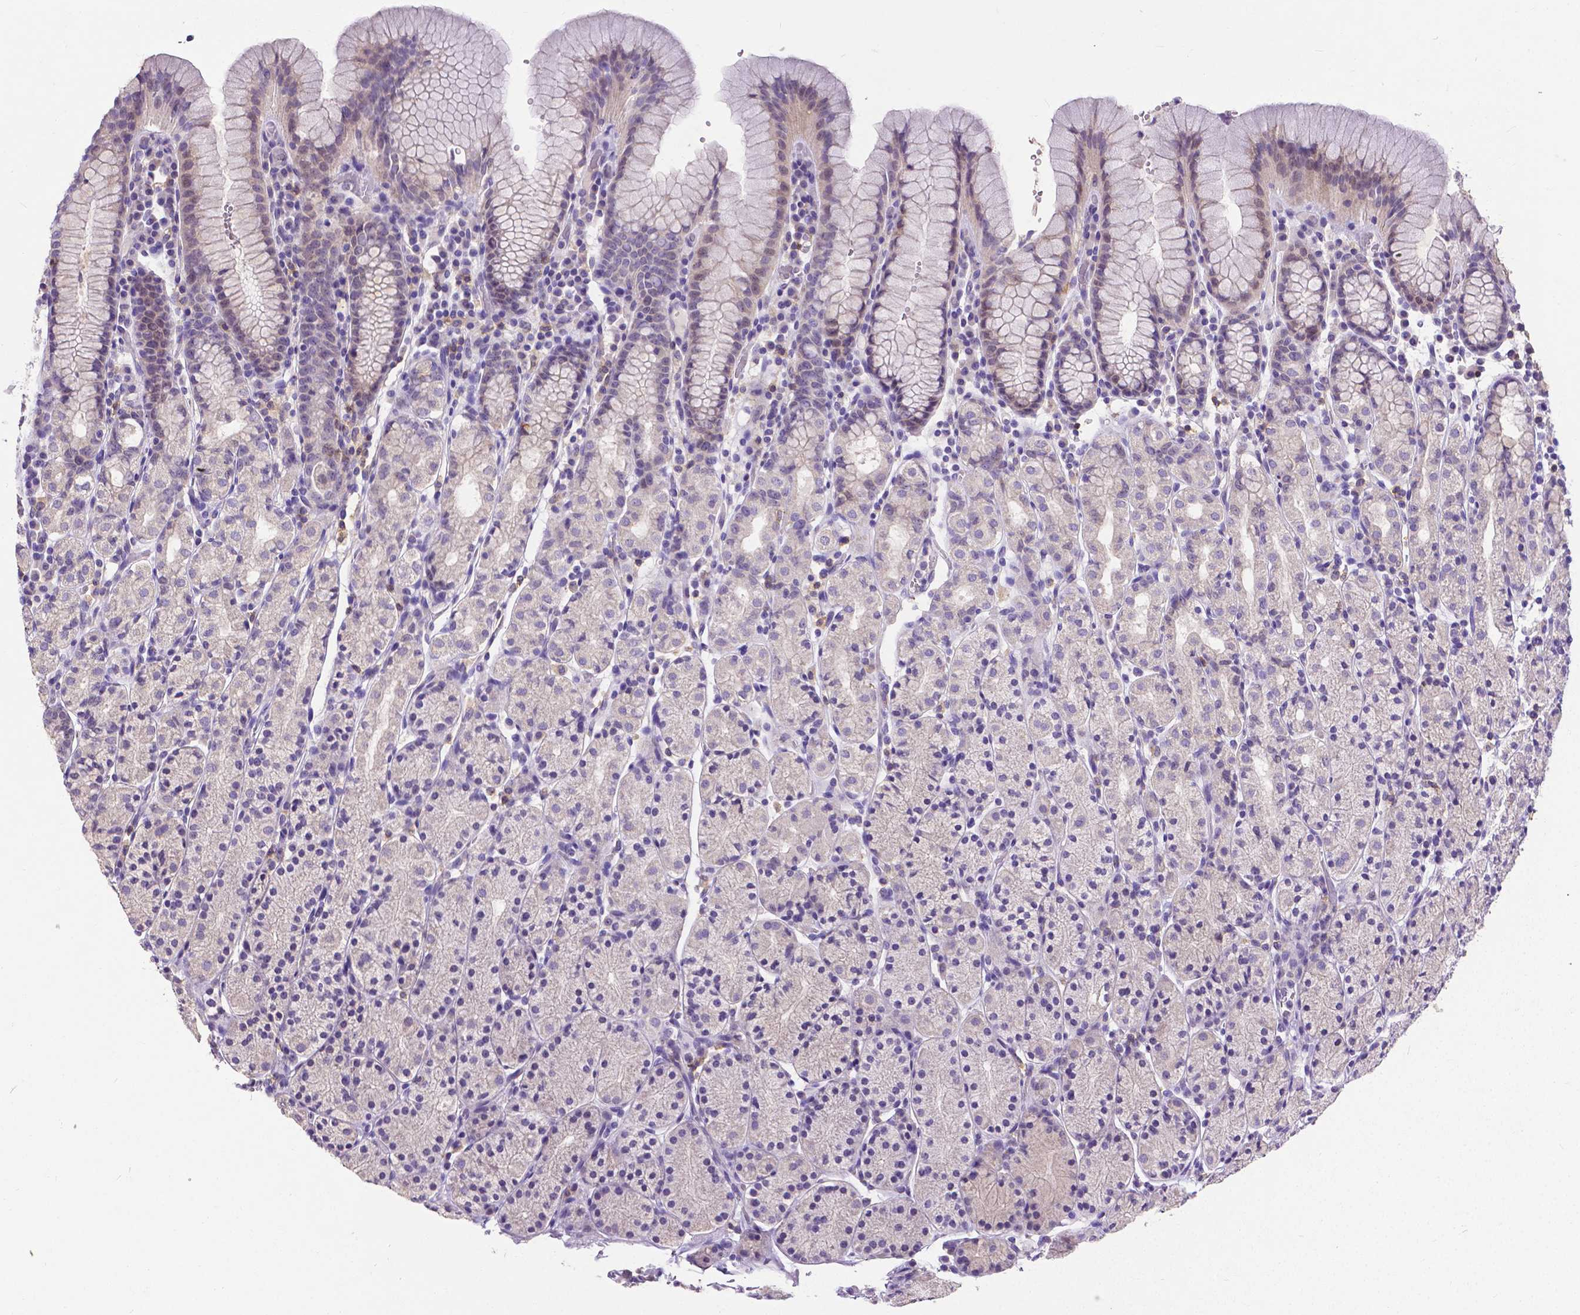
{"staining": {"intensity": "negative", "quantity": "none", "location": "none"}, "tissue": "stomach", "cell_type": "Glandular cells", "image_type": "normal", "snomed": [{"axis": "morphology", "description": "Normal tissue, NOS"}, {"axis": "topography", "description": "Stomach, upper"}, {"axis": "topography", "description": "Stomach"}], "caption": "Glandular cells are negative for brown protein staining in unremarkable stomach. (DAB immunohistochemistry visualized using brightfield microscopy, high magnification).", "gene": "CD4", "patient": {"sex": "male", "age": 62}}